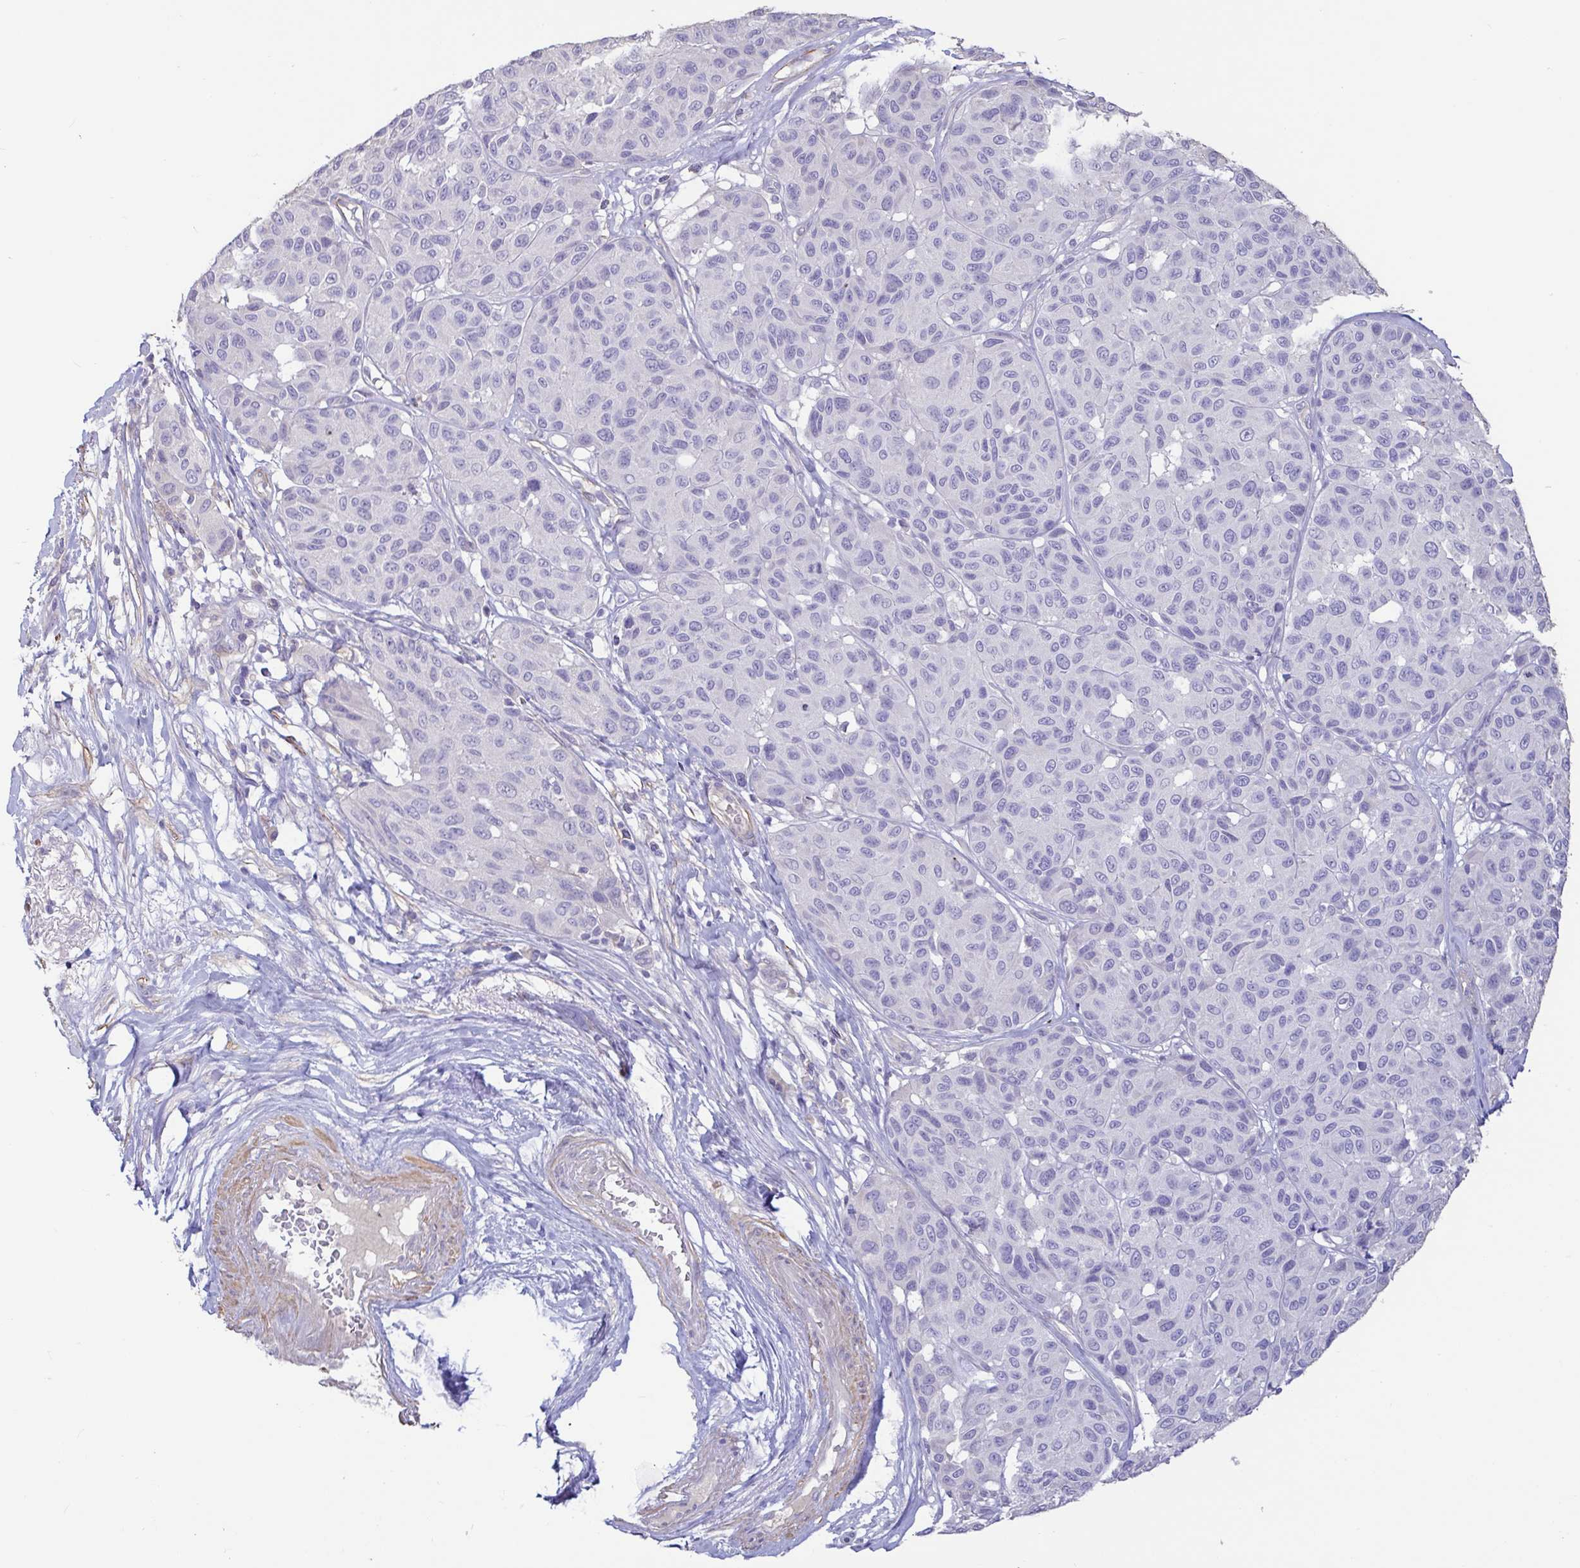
{"staining": {"intensity": "negative", "quantity": "none", "location": "none"}, "tissue": "melanoma", "cell_type": "Tumor cells", "image_type": "cancer", "snomed": [{"axis": "morphology", "description": "Malignant melanoma, NOS"}, {"axis": "topography", "description": "Skin"}], "caption": "A high-resolution histopathology image shows immunohistochemistry staining of melanoma, which demonstrates no significant positivity in tumor cells. (DAB immunohistochemistry visualized using brightfield microscopy, high magnification).", "gene": "PYGM", "patient": {"sex": "female", "age": 66}}